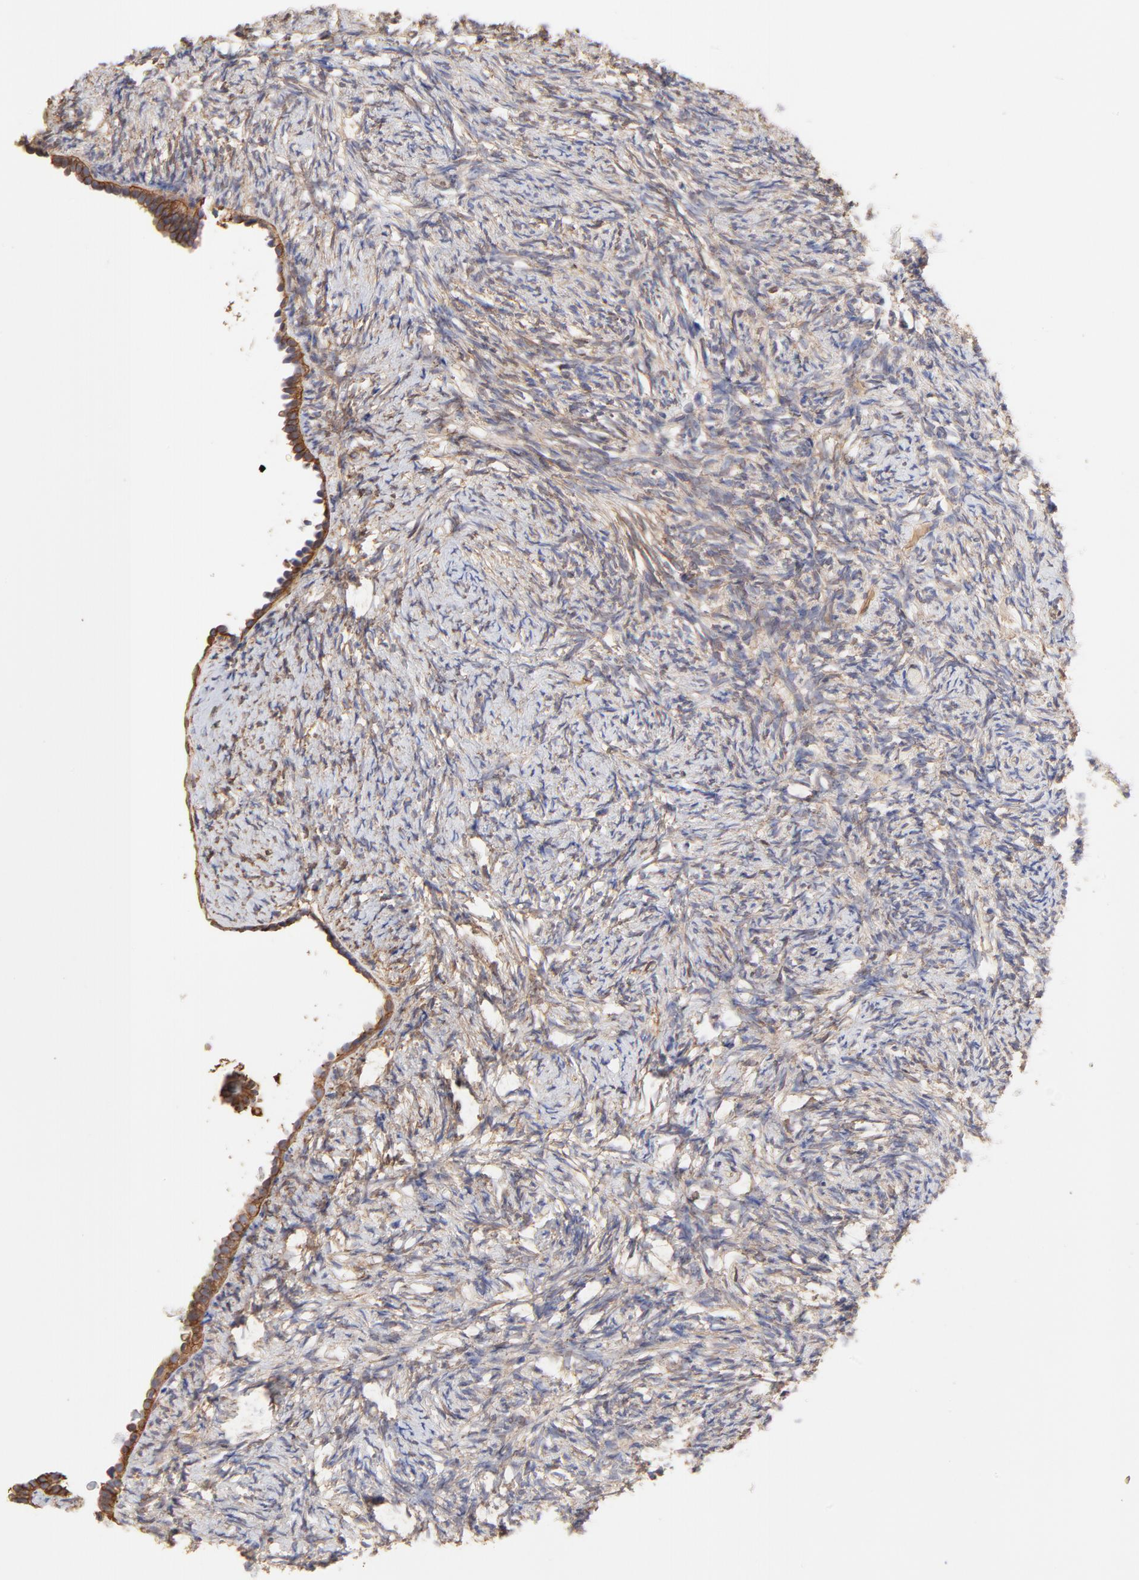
{"staining": {"intensity": "weak", "quantity": "25%-75%", "location": "cytoplasmic/membranous"}, "tissue": "ovary", "cell_type": "Ovarian stroma cells", "image_type": "normal", "snomed": [{"axis": "morphology", "description": "Normal tissue, NOS"}, {"axis": "topography", "description": "Ovary"}], "caption": "IHC staining of unremarkable ovary, which displays low levels of weak cytoplasmic/membranous staining in about 25%-75% of ovarian stroma cells indicating weak cytoplasmic/membranous protein positivity. The staining was performed using DAB (3,3'-diaminobenzidine) (brown) for protein detection and nuclei were counterstained in hematoxylin (blue).", "gene": "LRCH2", "patient": {"sex": "female", "age": 60}}